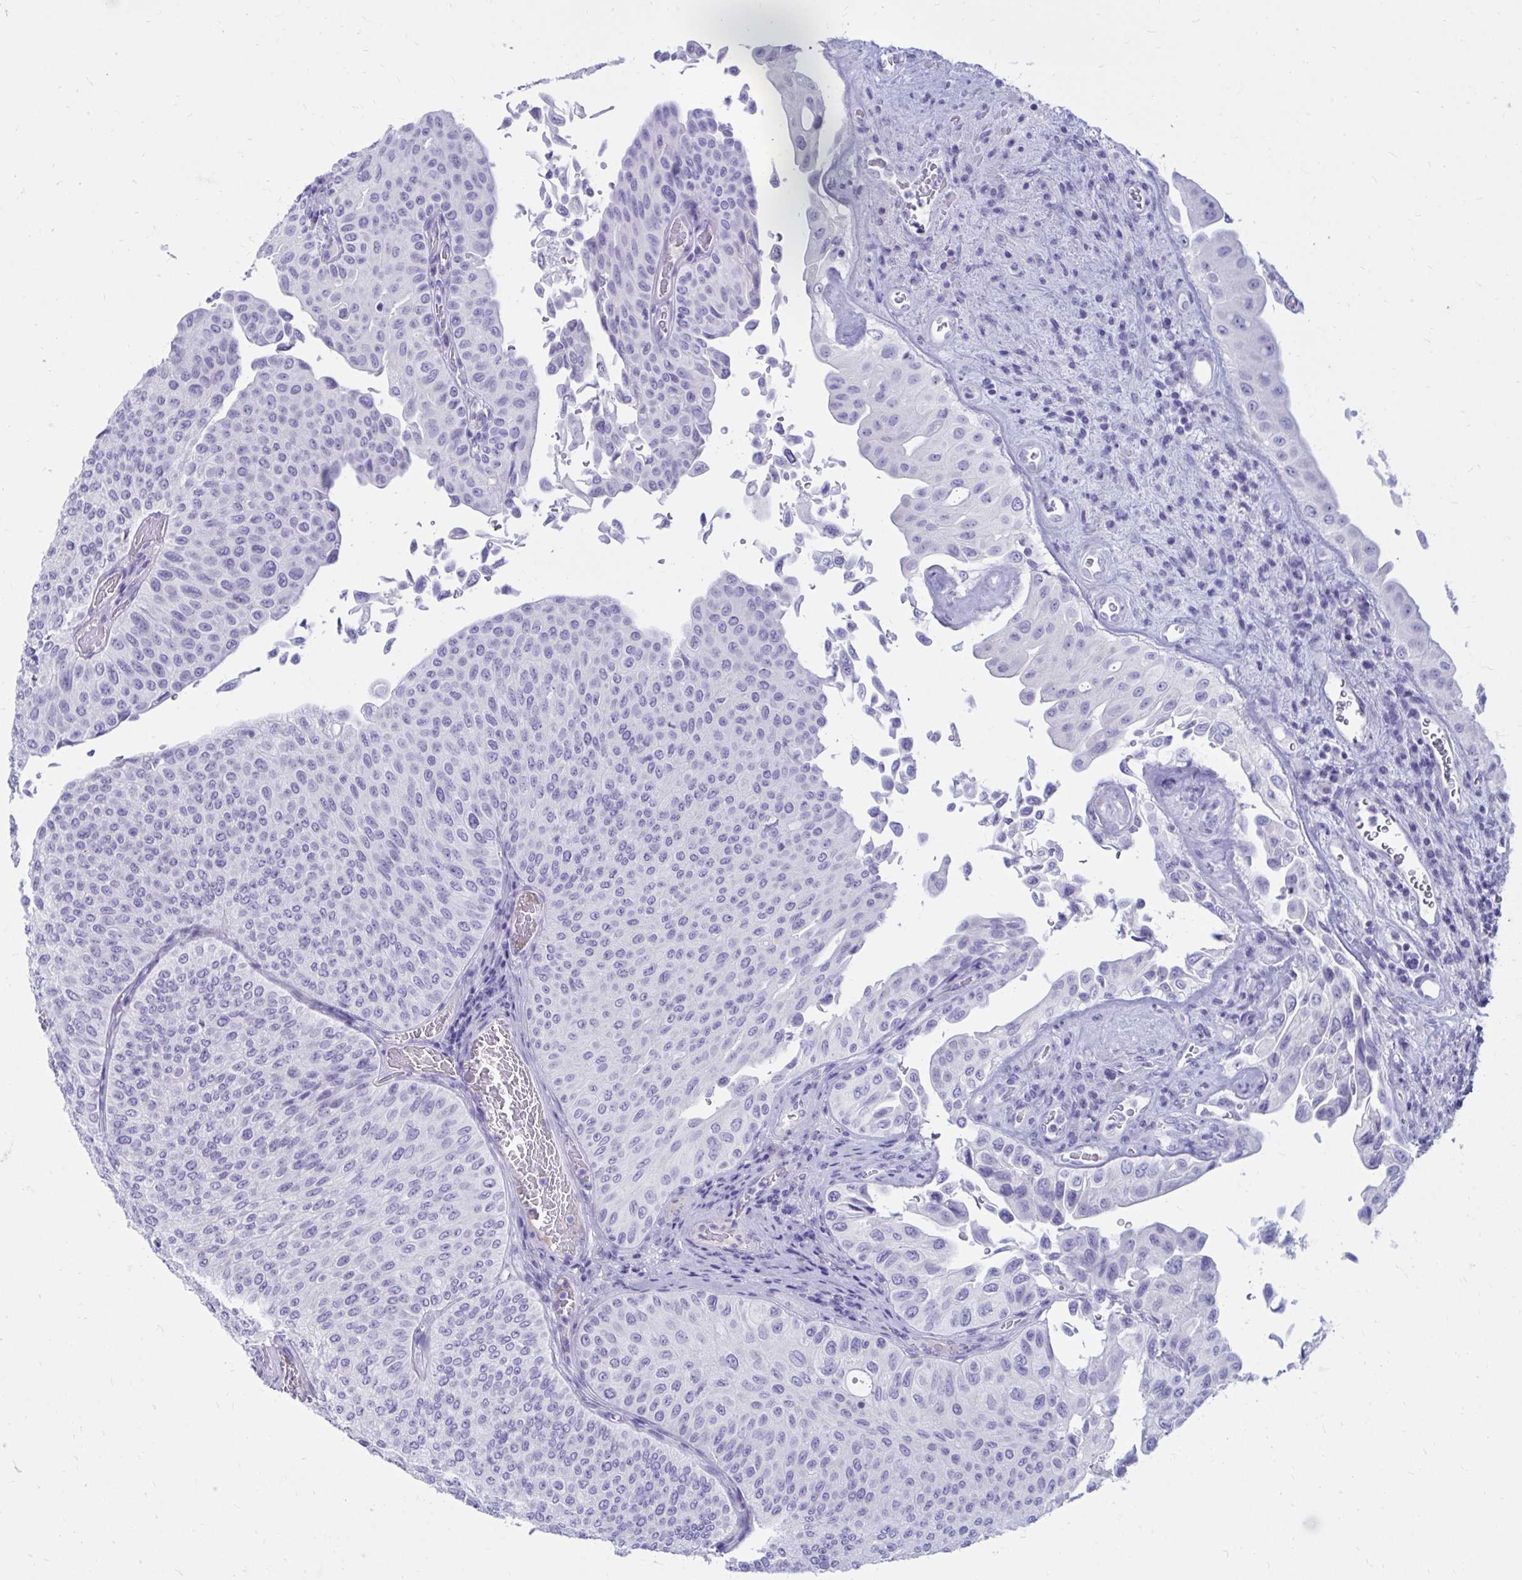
{"staining": {"intensity": "negative", "quantity": "none", "location": "none"}, "tissue": "urothelial cancer", "cell_type": "Tumor cells", "image_type": "cancer", "snomed": [{"axis": "morphology", "description": "Urothelial carcinoma, NOS"}, {"axis": "topography", "description": "Urinary bladder"}], "caption": "Immunohistochemical staining of human urothelial cancer reveals no significant staining in tumor cells. (DAB immunohistochemistry visualized using brightfield microscopy, high magnification).", "gene": "NANOGNB", "patient": {"sex": "male", "age": 59}}